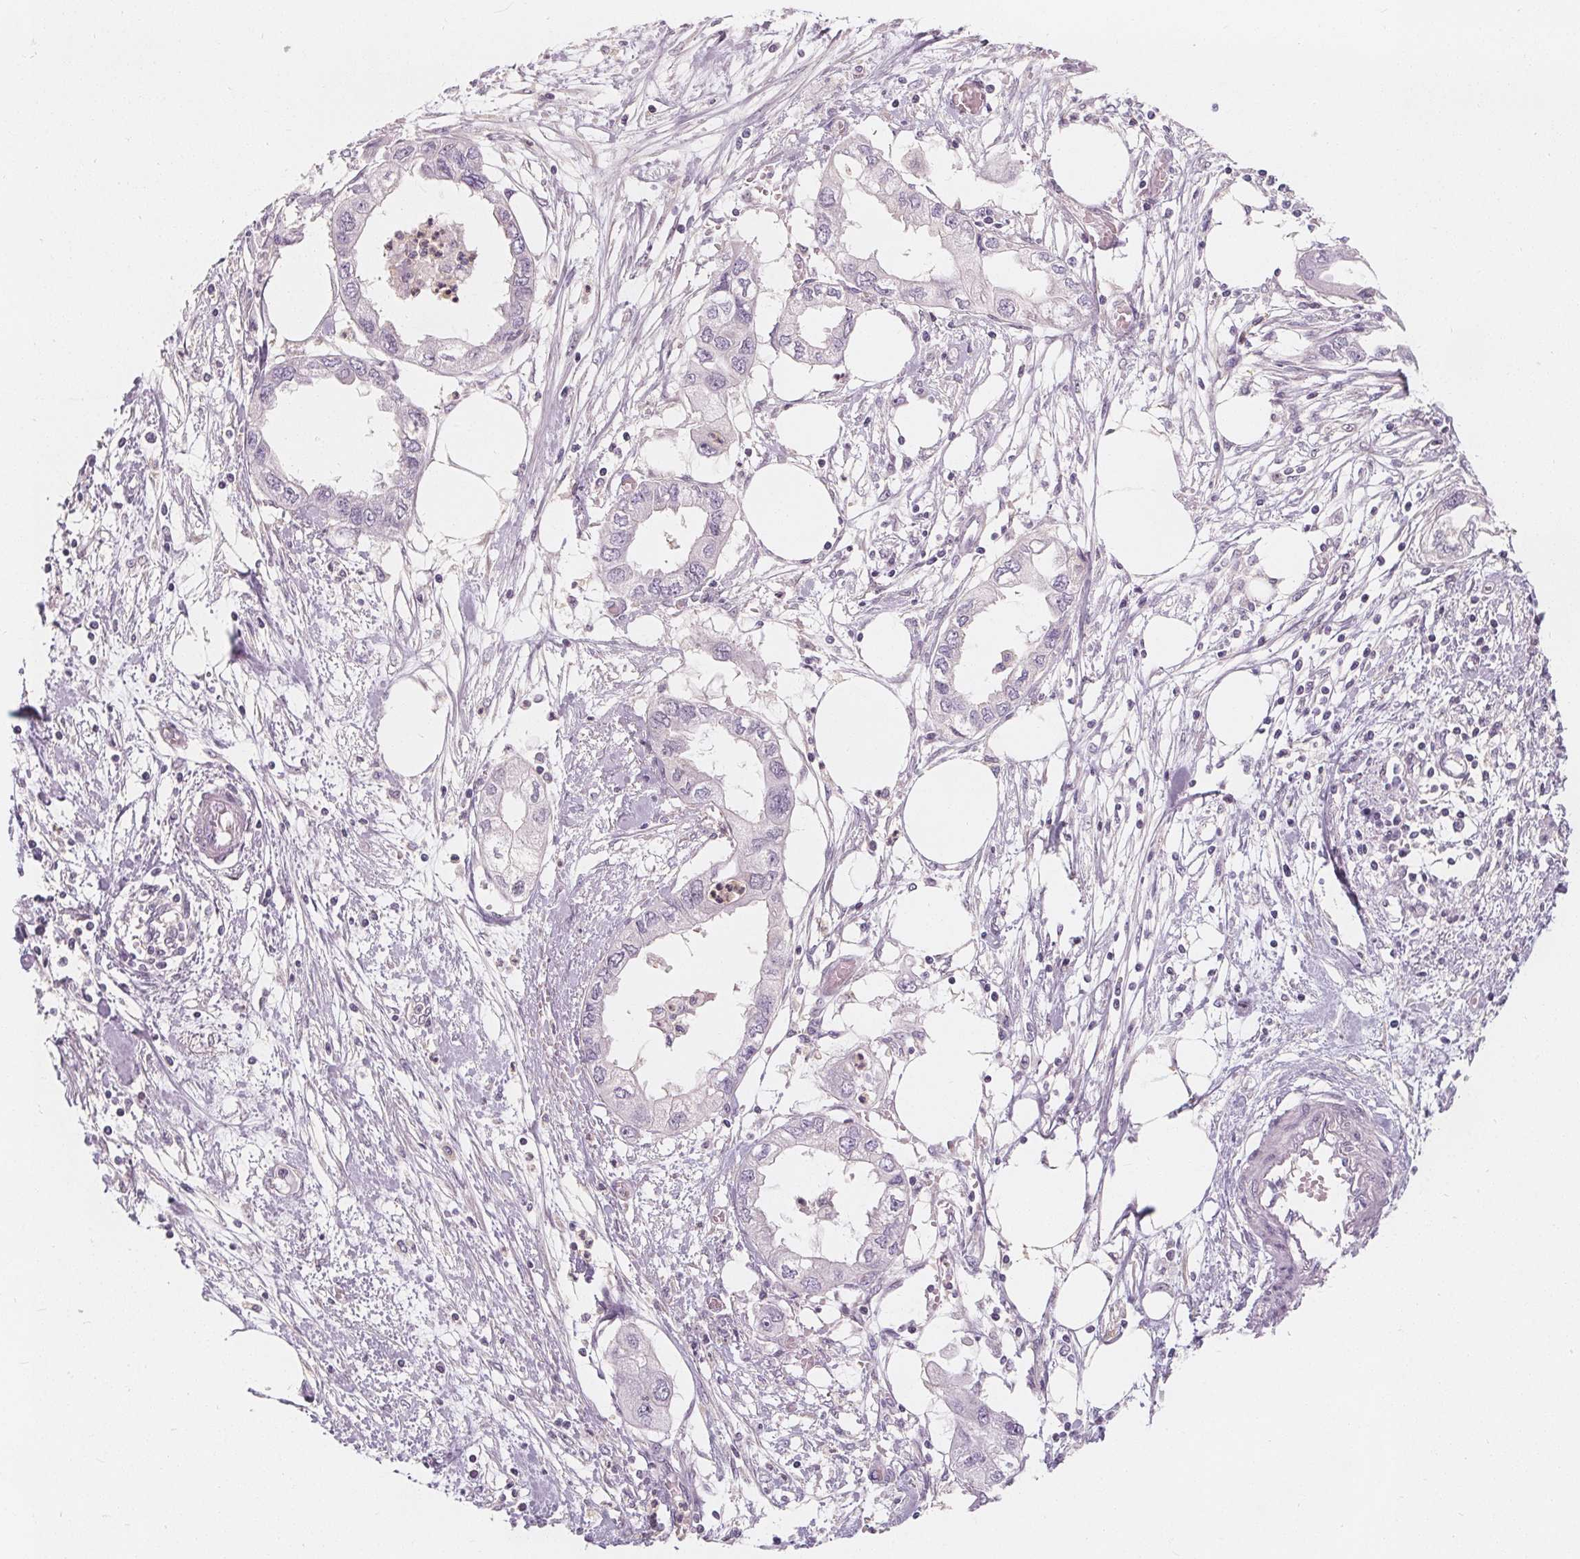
{"staining": {"intensity": "negative", "quantity": "none", "location": "none"}, "tissue": "endometrial cancer", "cell_type": "Tumor cells", "image_type": "cancer", "snomed": [{"axis": "morphology", "description": "Adenocarcinoma, NOS"}, {"axis": "morphology", "description": "Adenocarcinoma, metastatic, NOS"}, {"axis": "topography", "description": "Adipose tissue"}, {"axis": "topography", "description": "Endometrium"}], "caption": "Protein analysis of endometrial cancer displays no significant expression in tumor cells. (Stains: DAB (3,3'-diaminobenzidine) IHC with hematoxylin counter stain, Microscopy: brightfield microscopy at high magnification).", "gene": "UGP2", "patient": {"sex": "female", "age": 67}}